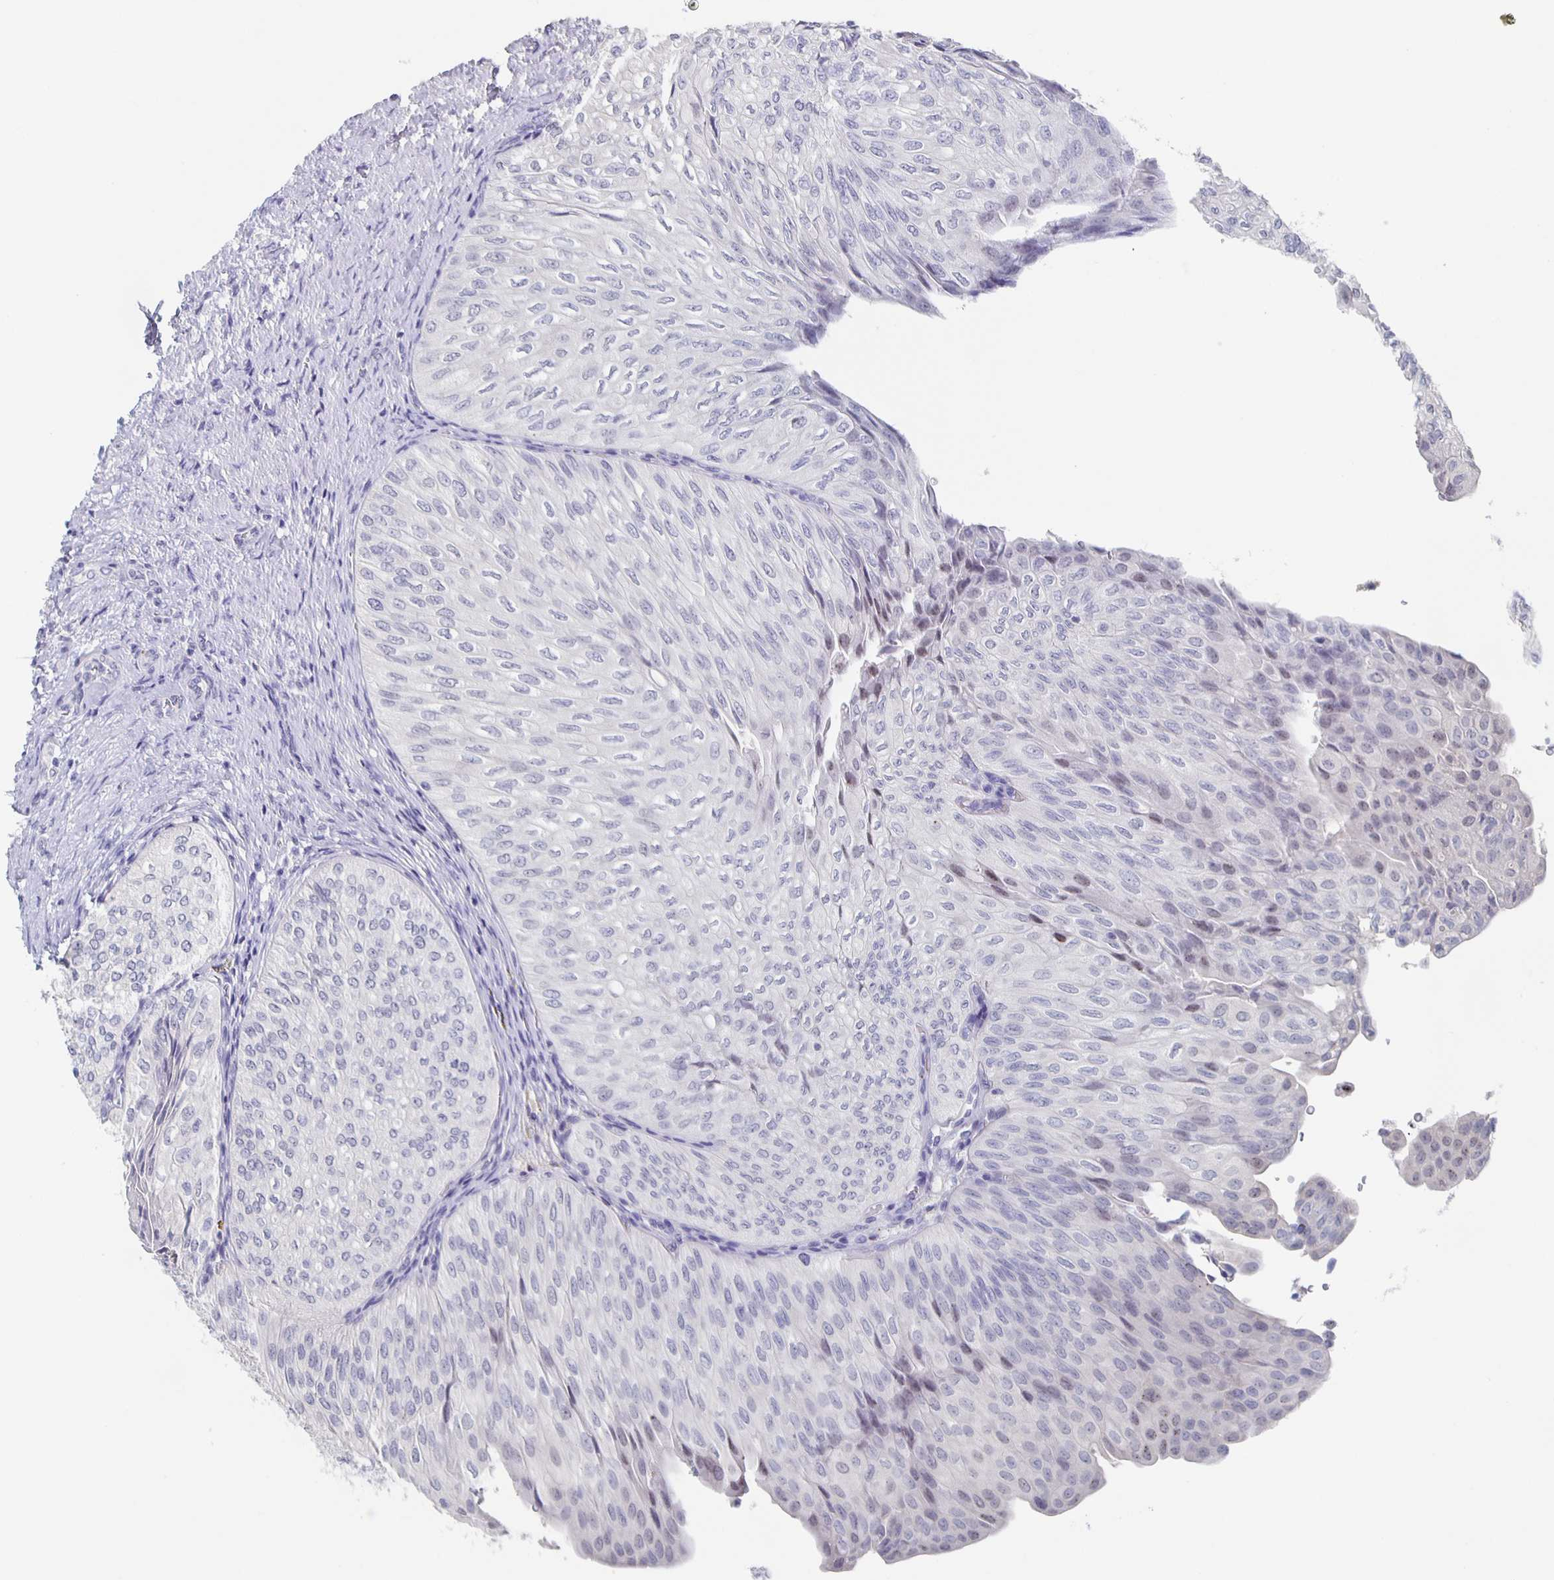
{"staining": {"intensity": "negative", "quantity": "none", "location": "none"}, "tissue": "urothelial cancer", "cell_type": "Tumor cells", "image_type": "cancer", "snomed": [{"axis": "morphology", "description": "Urothelial carcinoma, NOS"}, {"axis": "topography", "description": "Urinary bladder"}], "caption": "DAB (3,3'-diaminobenzidine) immunohistochemical staining of human urothelial cancer reveals no significant staining in tumor cells. Brightfield microscopy of immunohistochemistry stained with DAB (3,3'-diaminobenzidine) (brown) and hematoxylin (blue), captured at high magnification.", "gene": "CACNA2D2", "patient": {"sex": "male", "age": 62}}